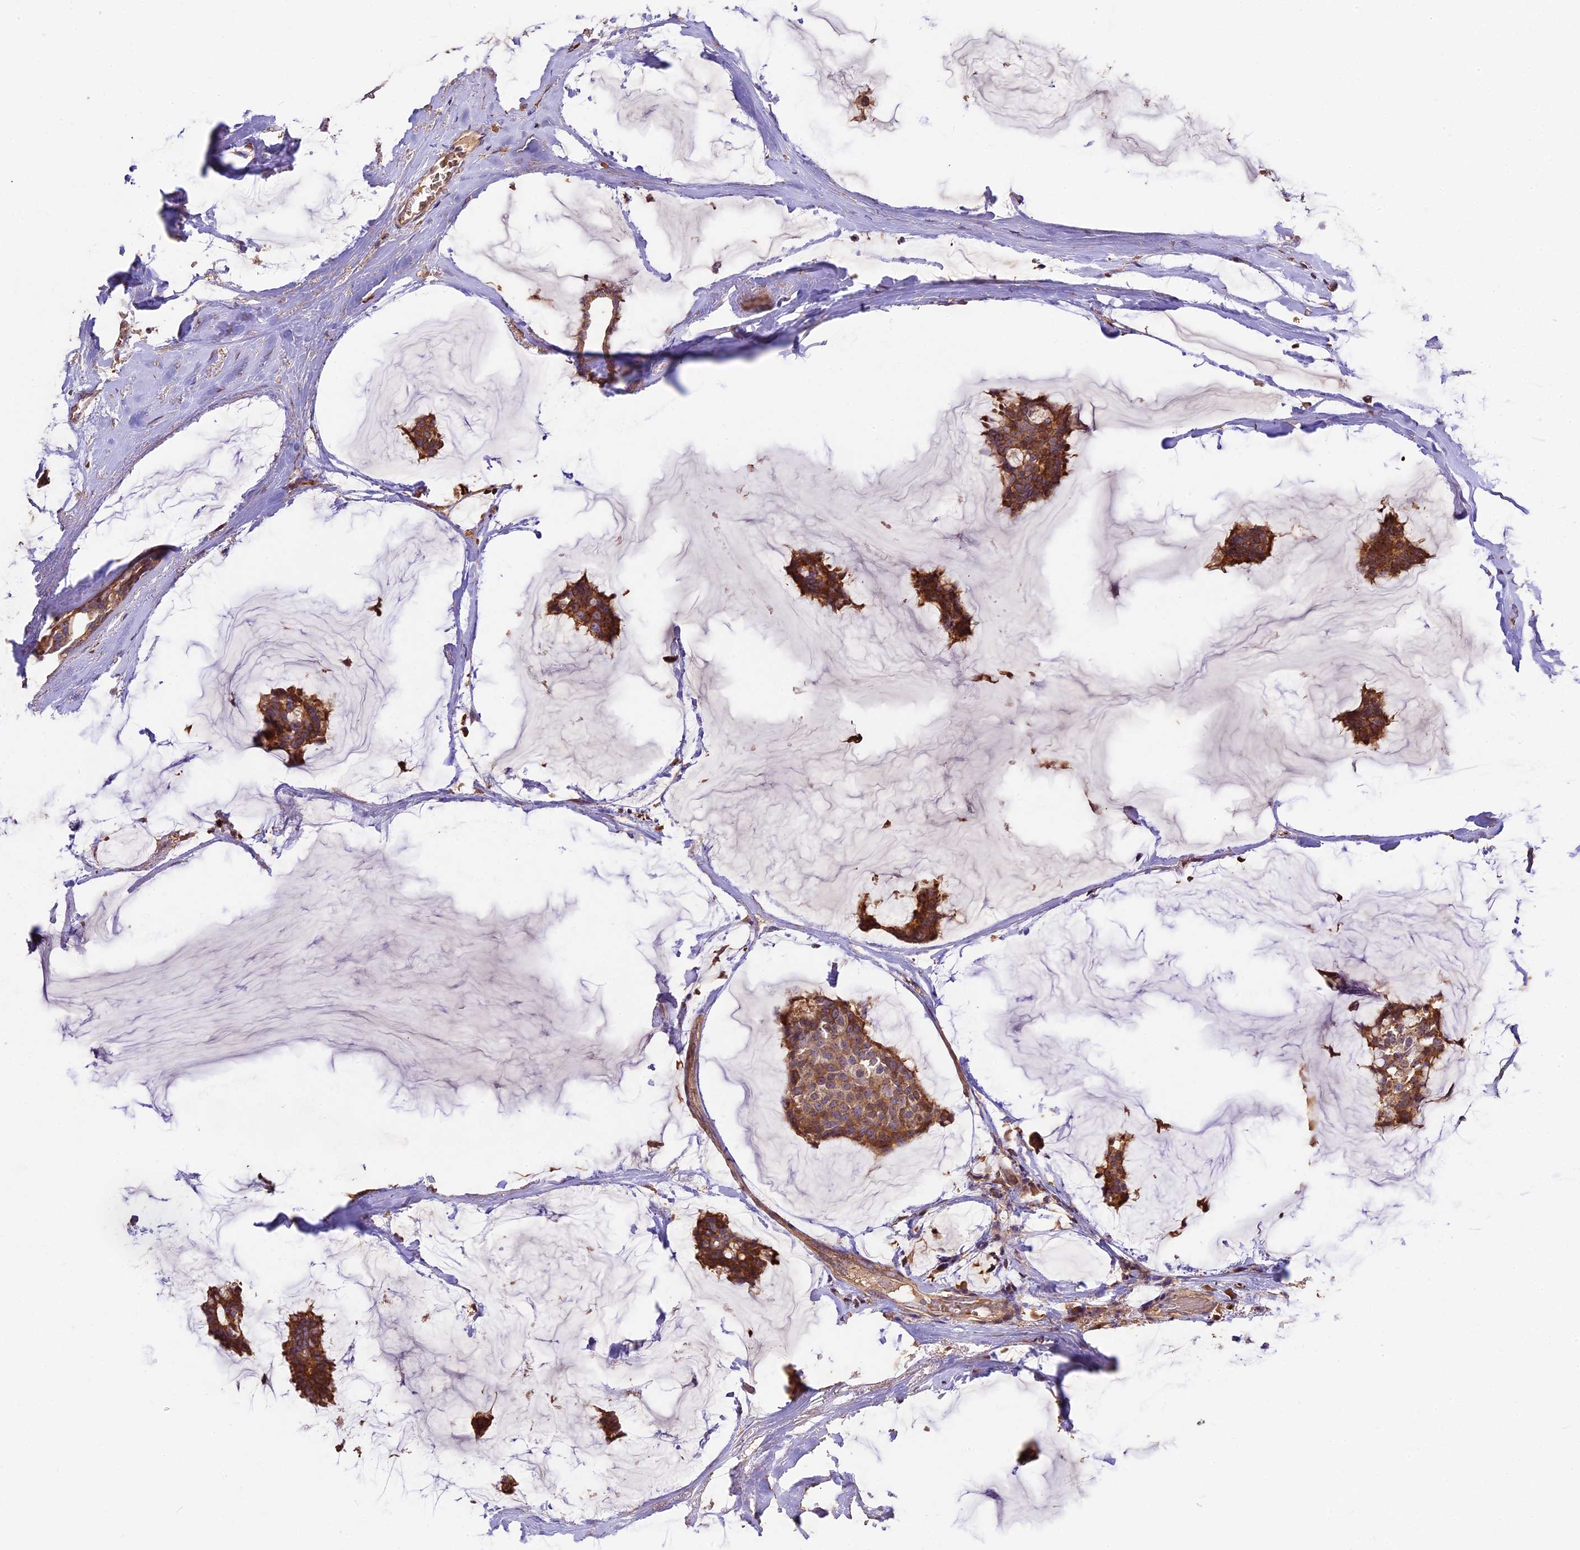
{"staining": {"intensity": "moderate", "quantity": ">75%", "location": "cytoplasmic/membranous"}, "tissue": "breast cancer", "cell_type": "Tumor cells", "image_type": "cancer", "snomed": [{"axis": "morphology", "description": "Duct carcinoma"}, {"axis": "topography", "description": "Breast"}], "caption": "The micrograph demonstrates a brown stain indicating the presence of a protein in the cytoplasmic/membranous of tumor cells in breast cancer (infiltrating ductal carcinoma).", "gene": "CRLF1", "patient": {"sex": "female", "age": 93}}